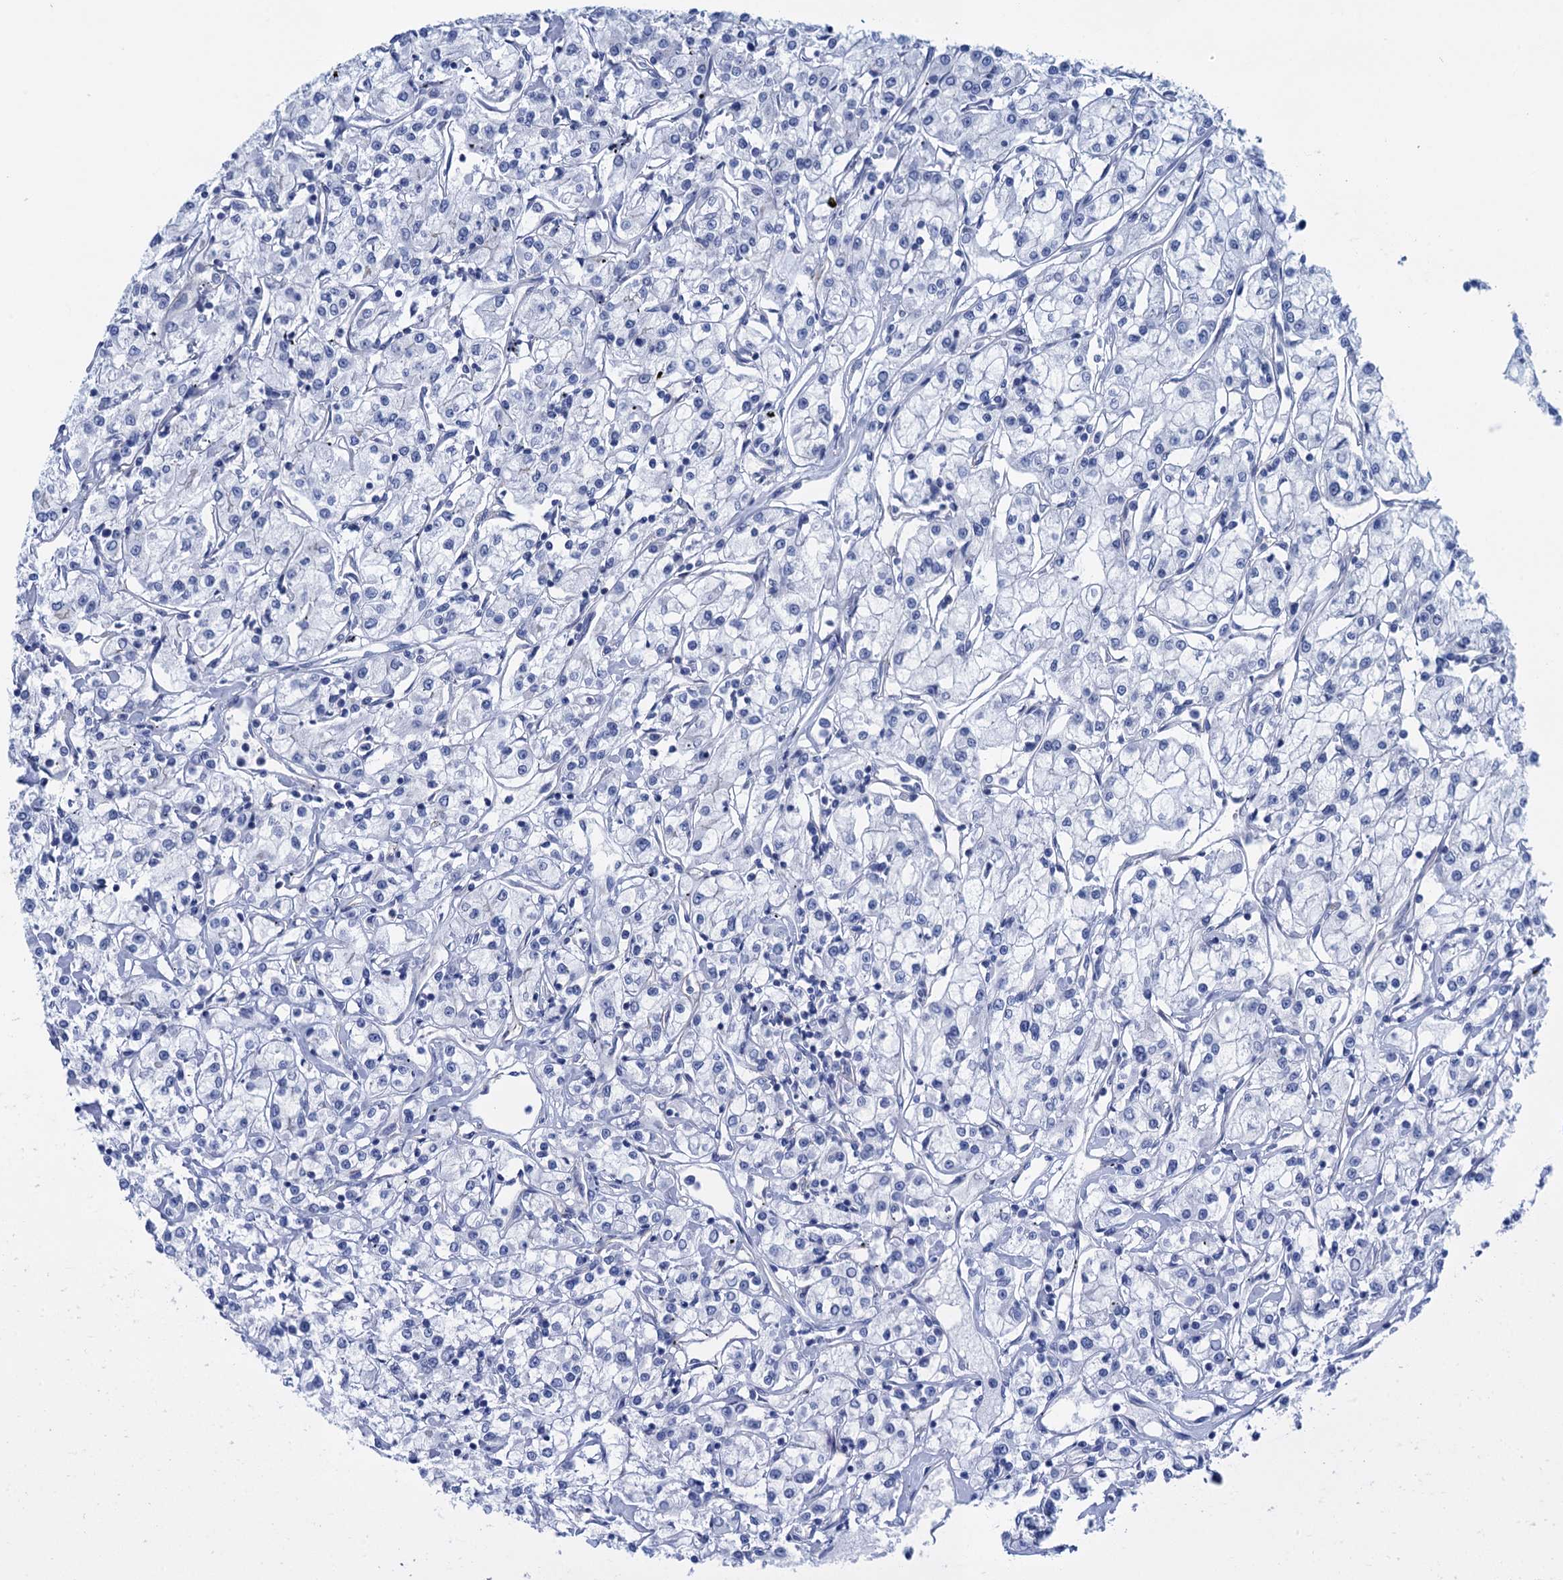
{"staining": {"intensity": "negative", "quantity": "none", "location": "none"}, "tissue": "renal cancer", "cell_type": "Tumor cells", "image_type": "cancer", "snomed": [{"axis": "morphology", "description": "Adenocarcinoma, NOS"}, {"axis": "topography", "description": "Kidney"}], "caption": "High power microscopy micrograph of an immunohistochemistry micrograph of adenocarcinoma (renal), revealing no significant positivity in tumor cells. (IHC, brightfield microscopy, high magnification).", "gene": "CALML5", "patient": {"sex": "female", "age": 59}}